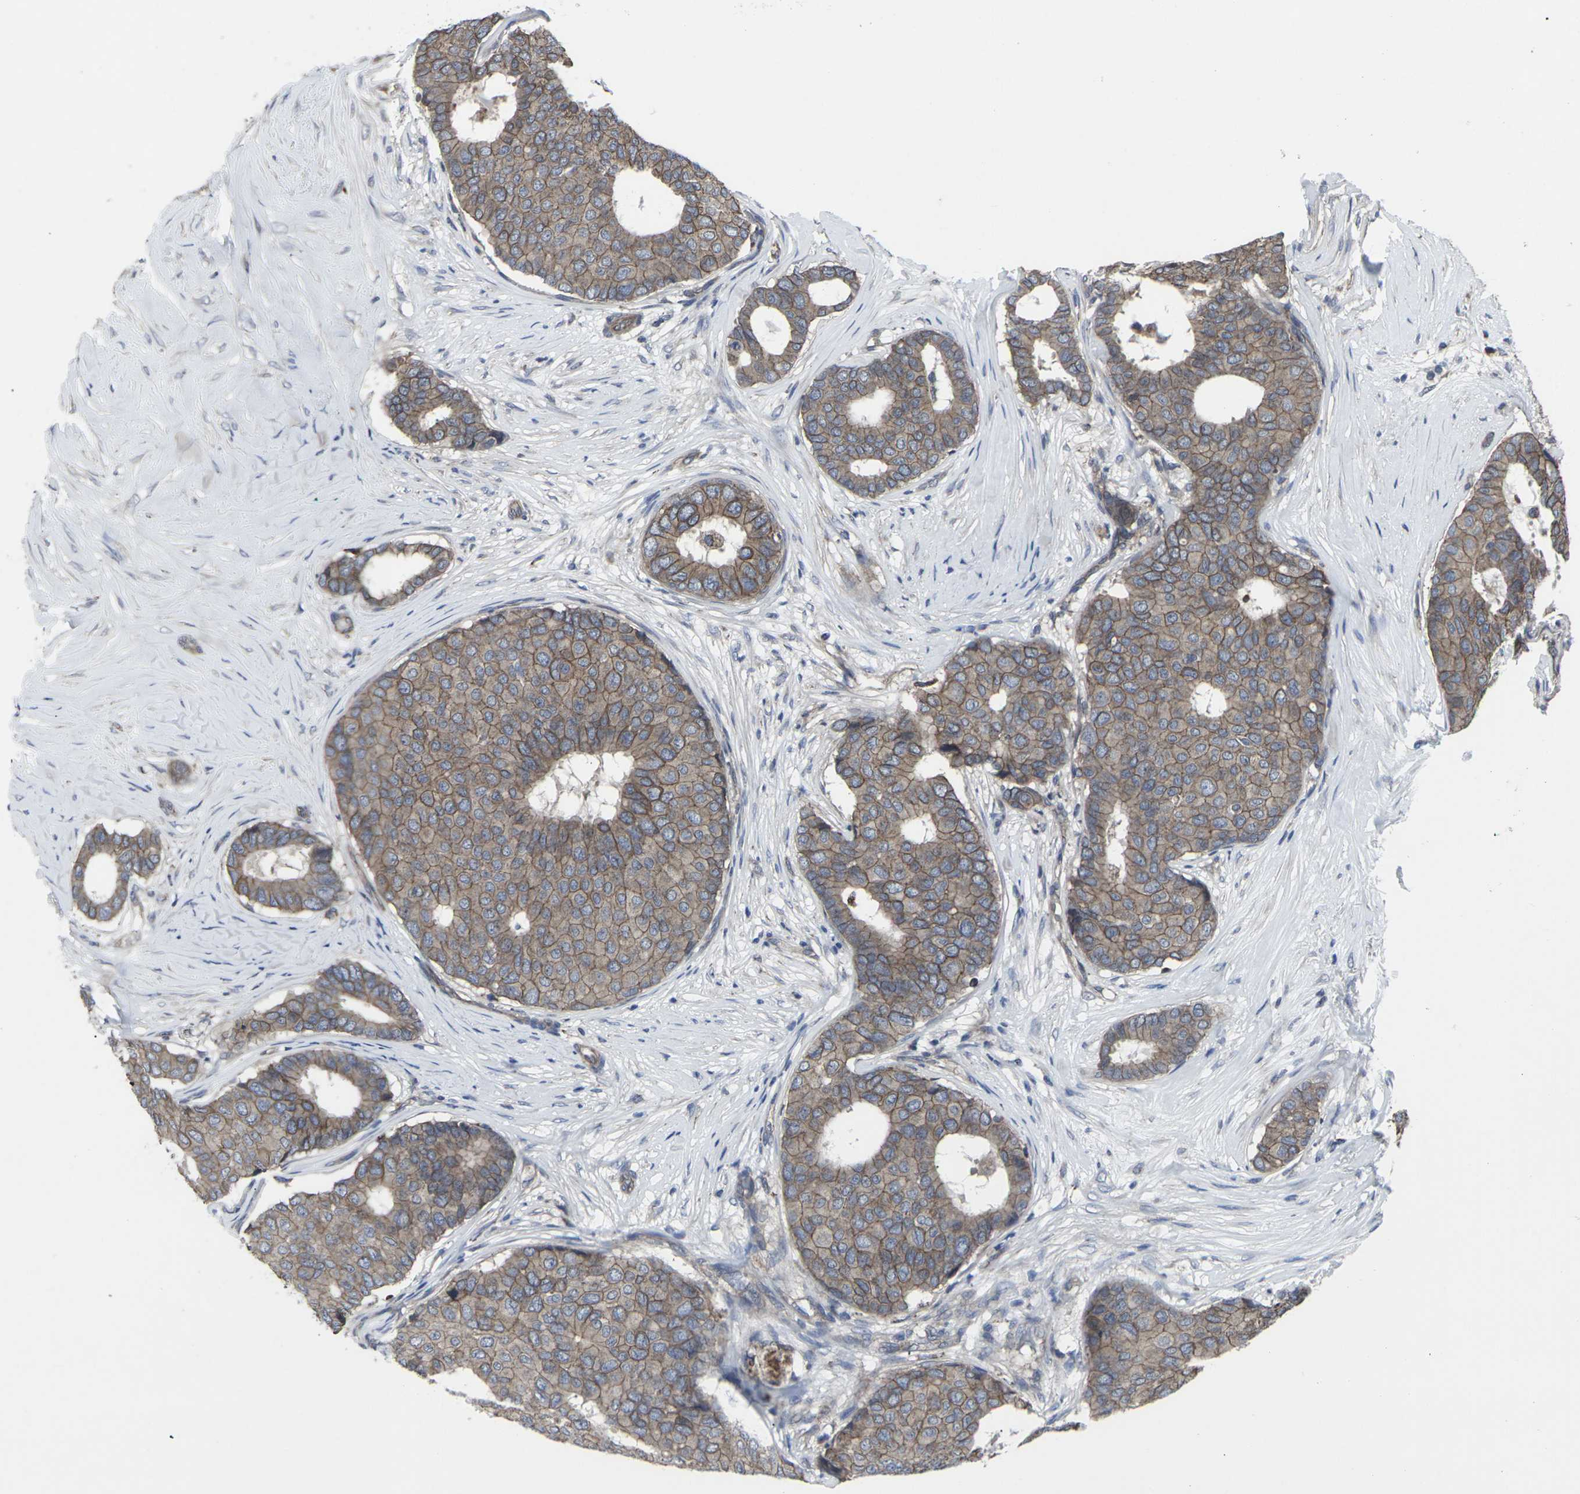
{"staining": {"intensity": "moderate", "quantity": ">75%", "location": "cytoplasmic/membranous"}, "tissue": "breast cancer", "cell_type": "Tumor cells", "image_type": "cancer", "snomed": [{"axis": "morphology", "description": "Duct carcinoma"}, {"axis": "topography", "description": "Breast"}], "caption": "The immunohistochemical stain labels moderate cytoplasmic/membranous expression in tumor cells of breast invasive ductal carcinoma tissue. Using DAB (3,3'-diaminobenzidine) (brown) and hematoxylin (blue) stains, captured at high magnification using brightfield microscopy.", "gene": "MAPKAPK2", "patient": {"sex": "female", "age": 75}}